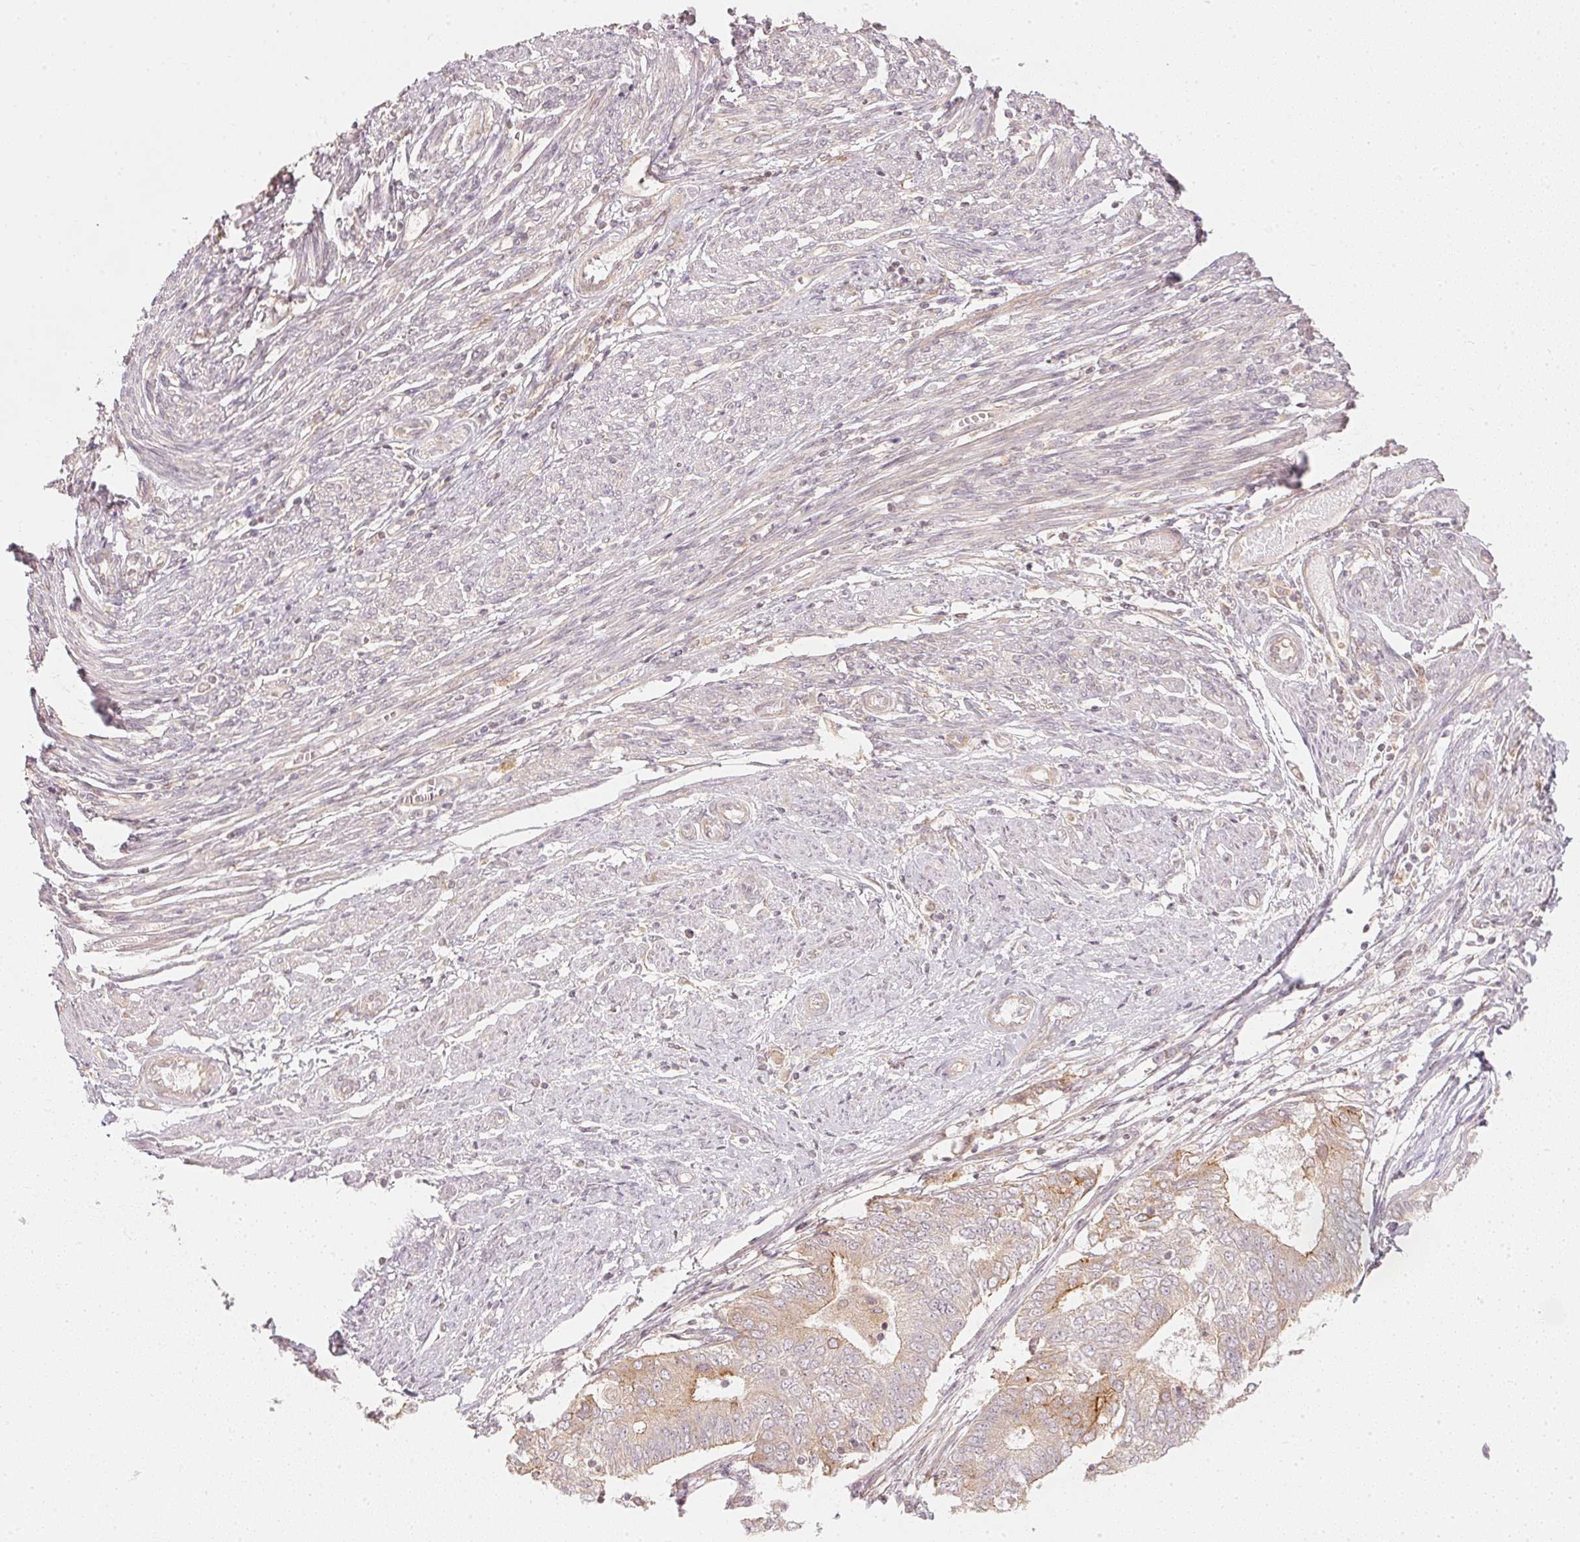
{"staining": {"intensity": "weak", "quantity": "25%-75%", "location": "cytoplasmic/membranous"}, "tissue": "endometrial cancer", "cell_type": "Tumor cells", "image_type": "cancer", "snomed": [{"axis": "morphology", "description": "Adenocarcinoma, NOS"}, {"axis": "topography", "description": "Endometrium"}], "caption": "Immunohistochemical staining of endometrial adenocarcinoma reveals low levels of weak cytoplasmic/membranous protein positivity in about 25%-75% of tumor cells.", "gene": "WDR54", "patient": {"sex": "female", "age": 62}}